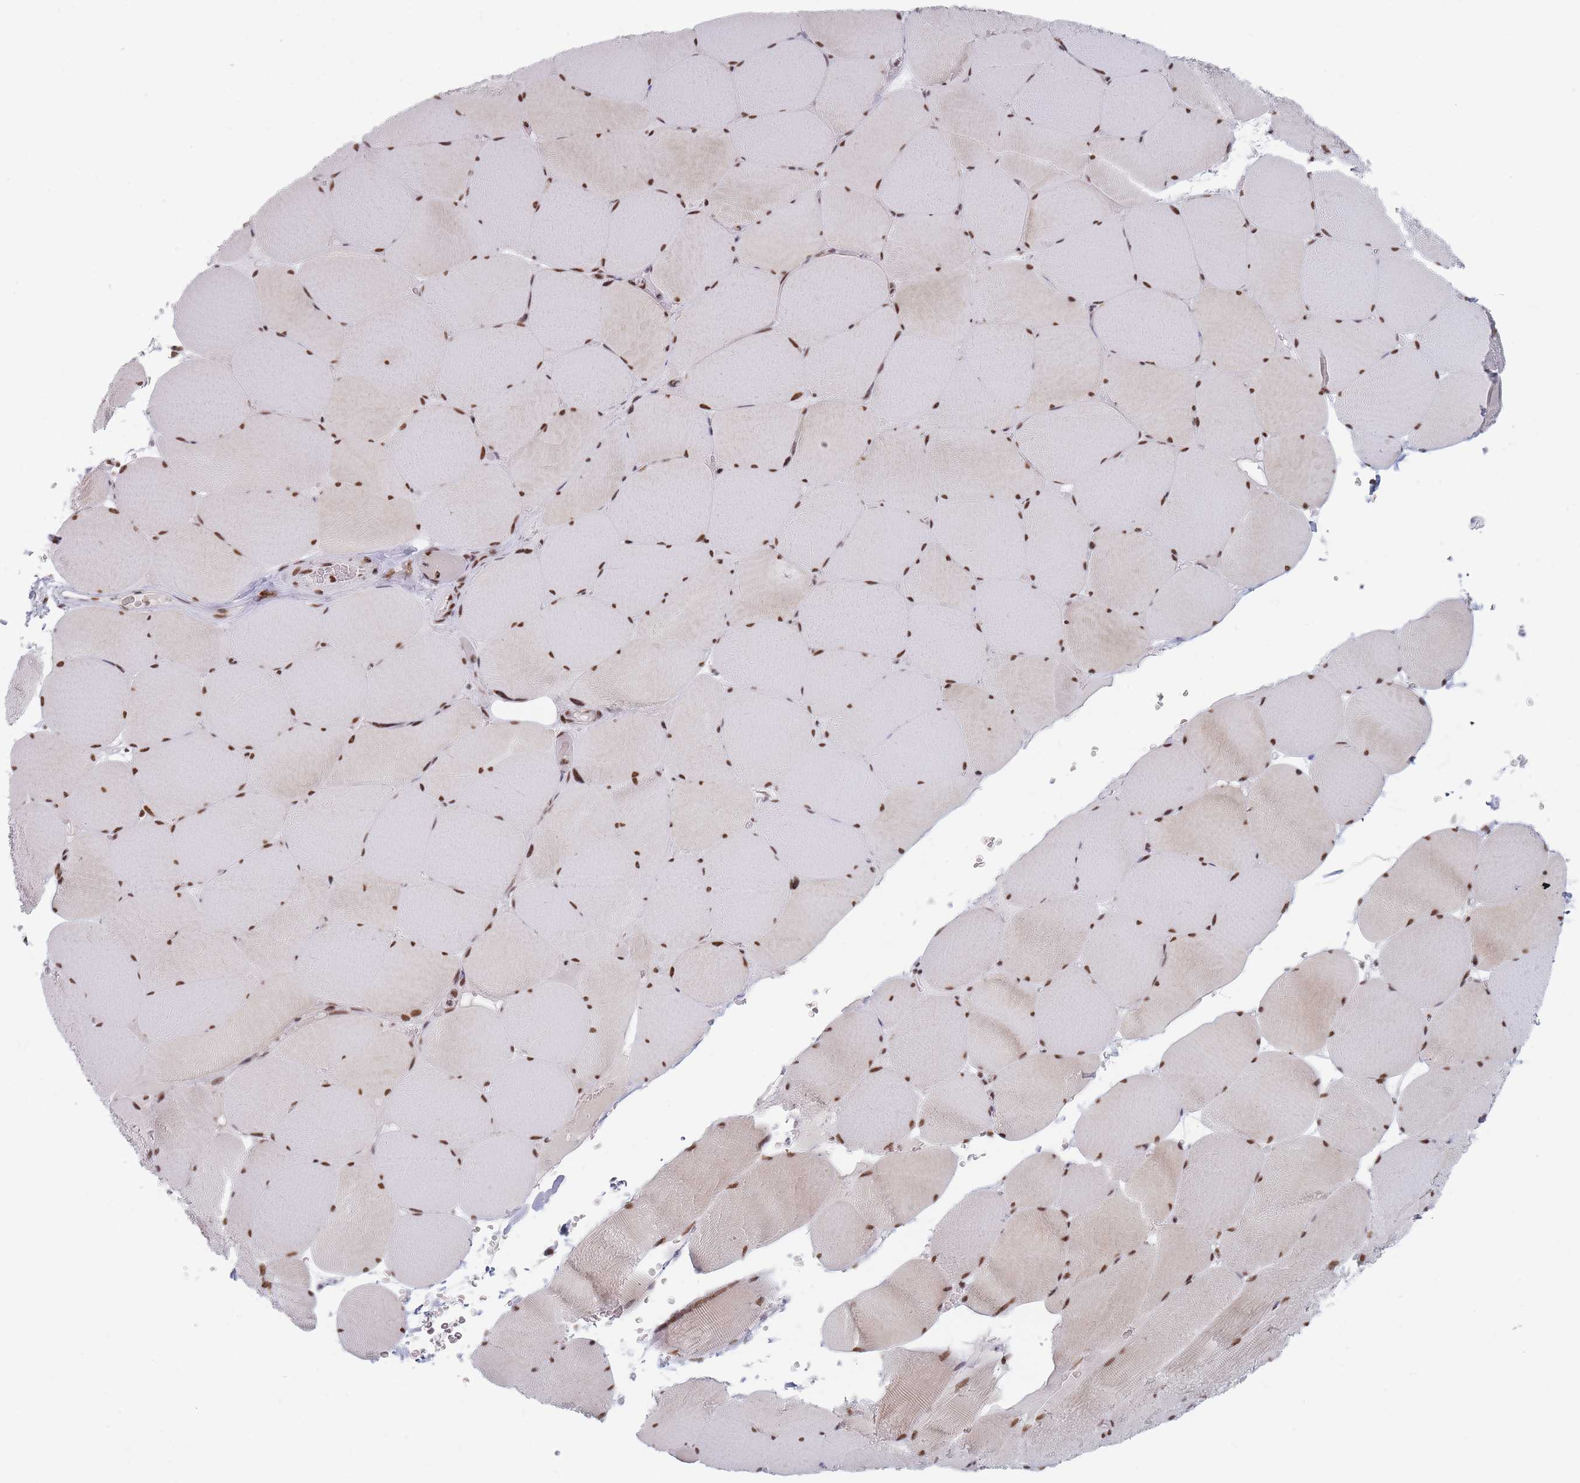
{"staining": {"intensity": "moderate", "quantity": ">75%", "location": "nuclear"}, "tissue": "skeletal muscle", "cell_type": "Myocytes", "image_type": "normal", "snomed": [{"axis": "morphology", "description": "Normal tissue, NOS"}, {"axis": "topography", "description": "Skeletal muscle"}, {"axis": "topography", "description": "Head-Neck"}], "caption": "Skeletal muscle stained with immunohistochemistry (IHC) demonstrates moderate nuclear positivity in about >75% of myocytes.", "gene": "SAFB2", "patient": {"sex": "male", "age": 66}}